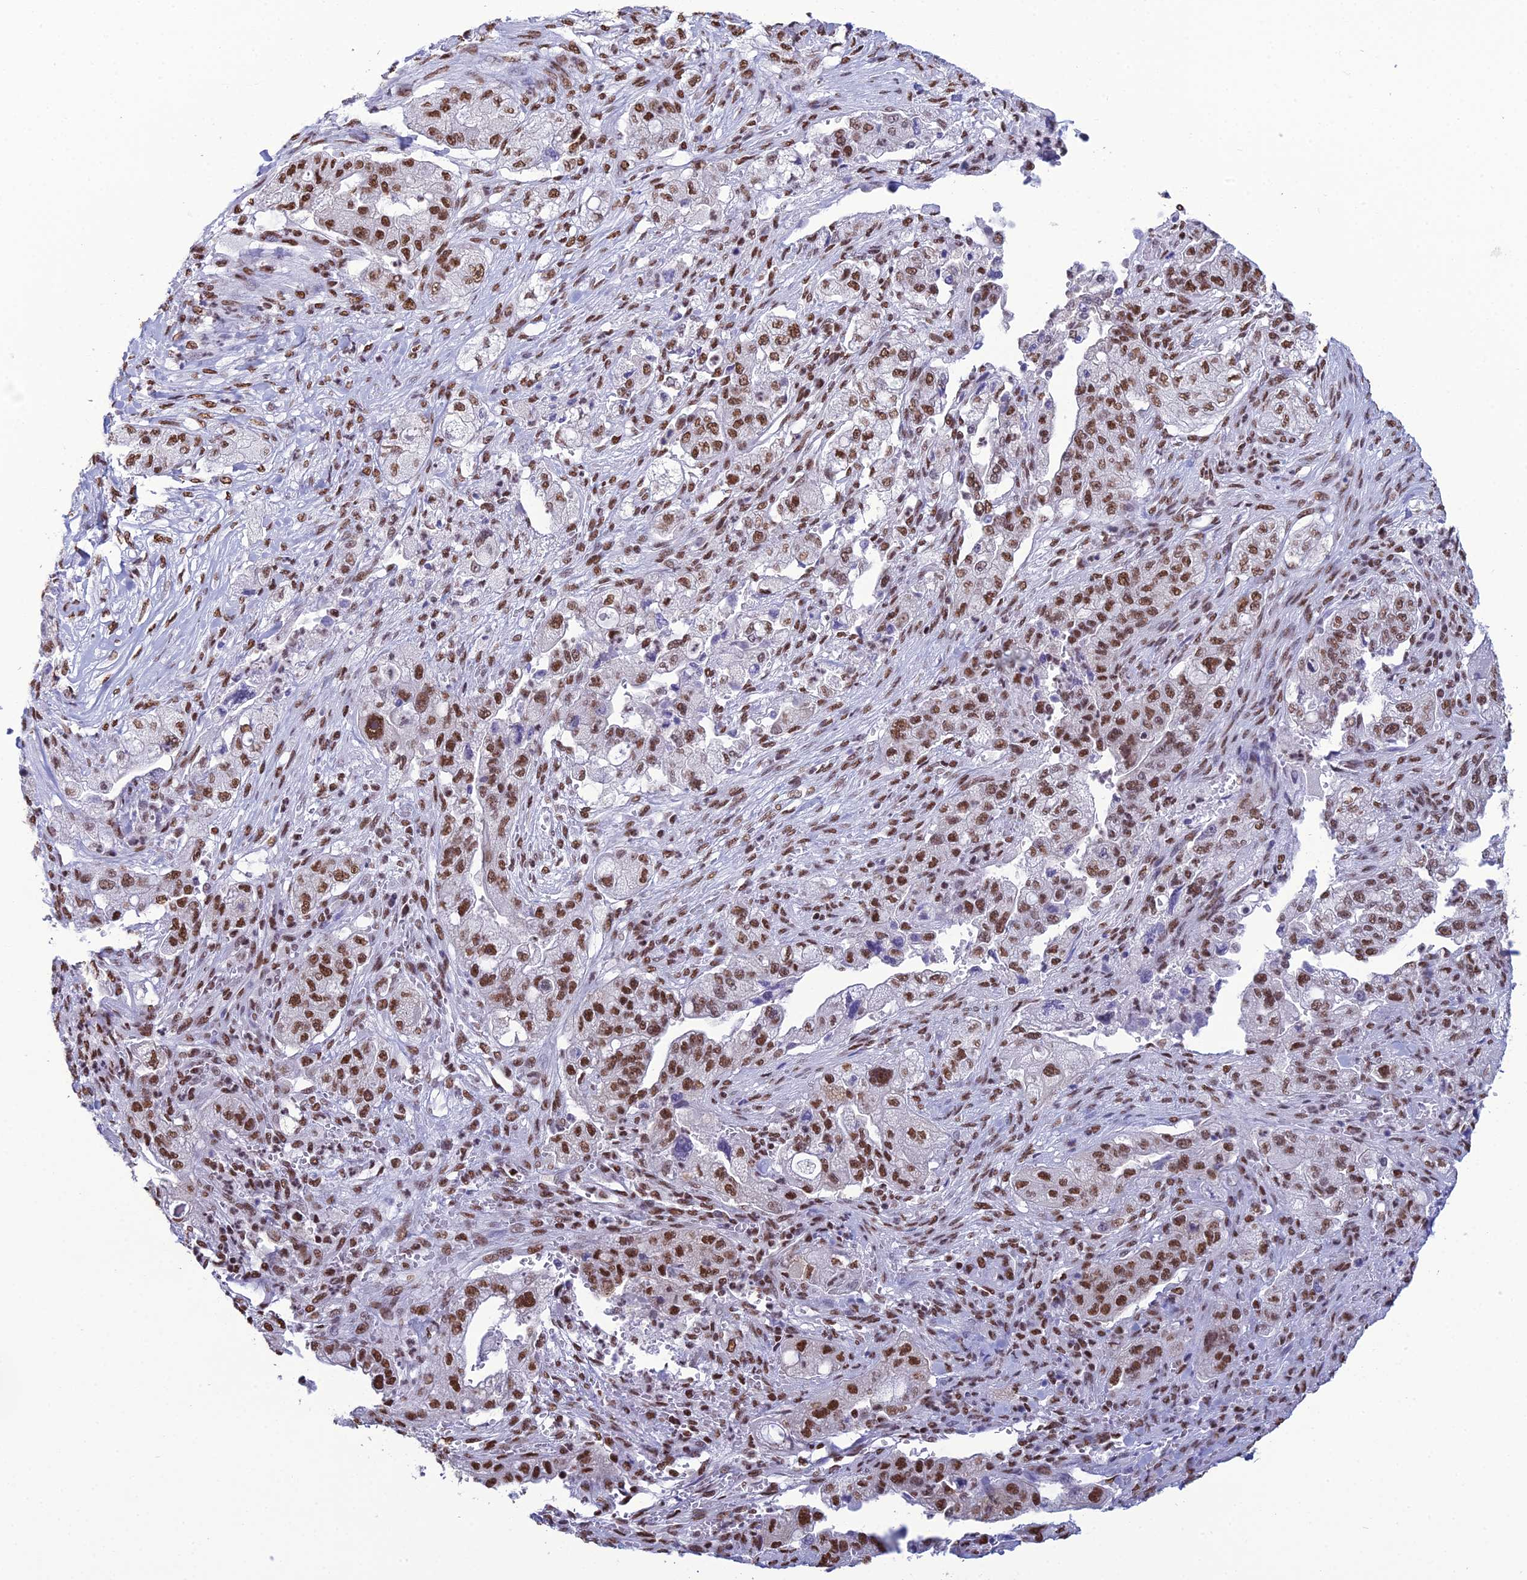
{"staining": {"intensity": "strong", "quantity": ">75%", "location": "nuclear"}, "tissue": "pancreatic cancer", "cell_type": "Tumor cells", "image_type": "cancer", "snomed": [{"axis": "morphology", "description": "Adenocarcinoma, NOS"}, {"axis": "topography", "description": "Pancreas"}], "caption": "Human pancreatic cancer stained with a brown dye reveals strong nuclear positive expression in approximately >75% of tumor cells.", "gene": "PRAMEF12", "patient": {"sex": "female", "age": 78}}